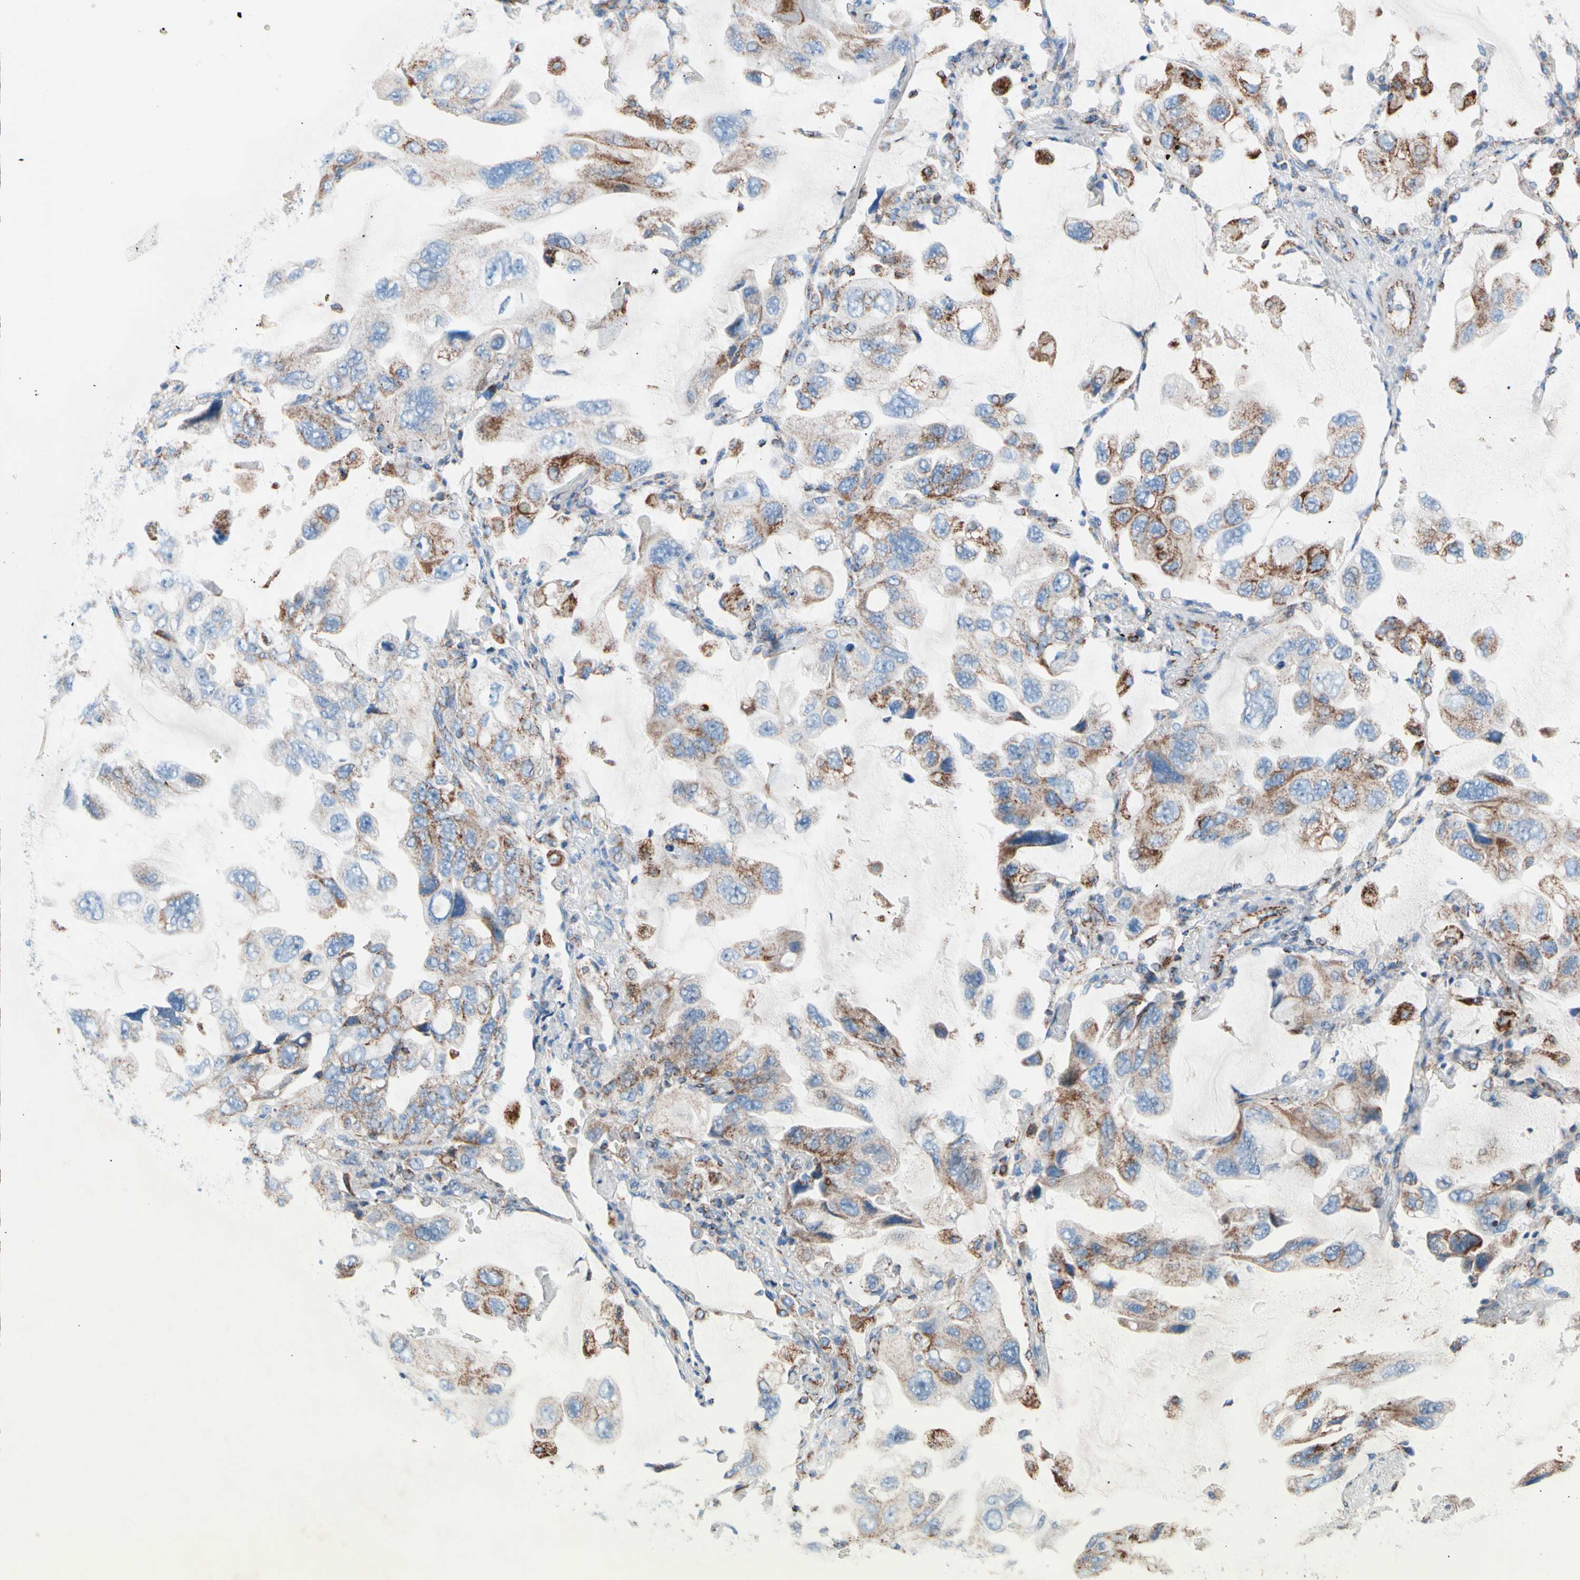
{"staining": {"intensity": "moderate", "quantity": "25%-75%", "location": "cytoplasmic/membranous"}, "tissue": "lung cancer", "cell_type": "Tumor cells", "image_type": "cancer", "snomed": [{"axis": "morphology", "description": "Squamous cell carcinoma, NOS"}, {"axis": "topography", "description": "Lung"}], "caption": "High-magnification brightfield microscopy of lung cancer stained with DAB (brown) and counterstained with hematoxylin (blue). tumor cells exhibit moderate cytoplasmic/membranous expression is identified in approximately25%-75% of cells.", "gene": "HK1", "patient": {"sex": "female", "age": 73}}